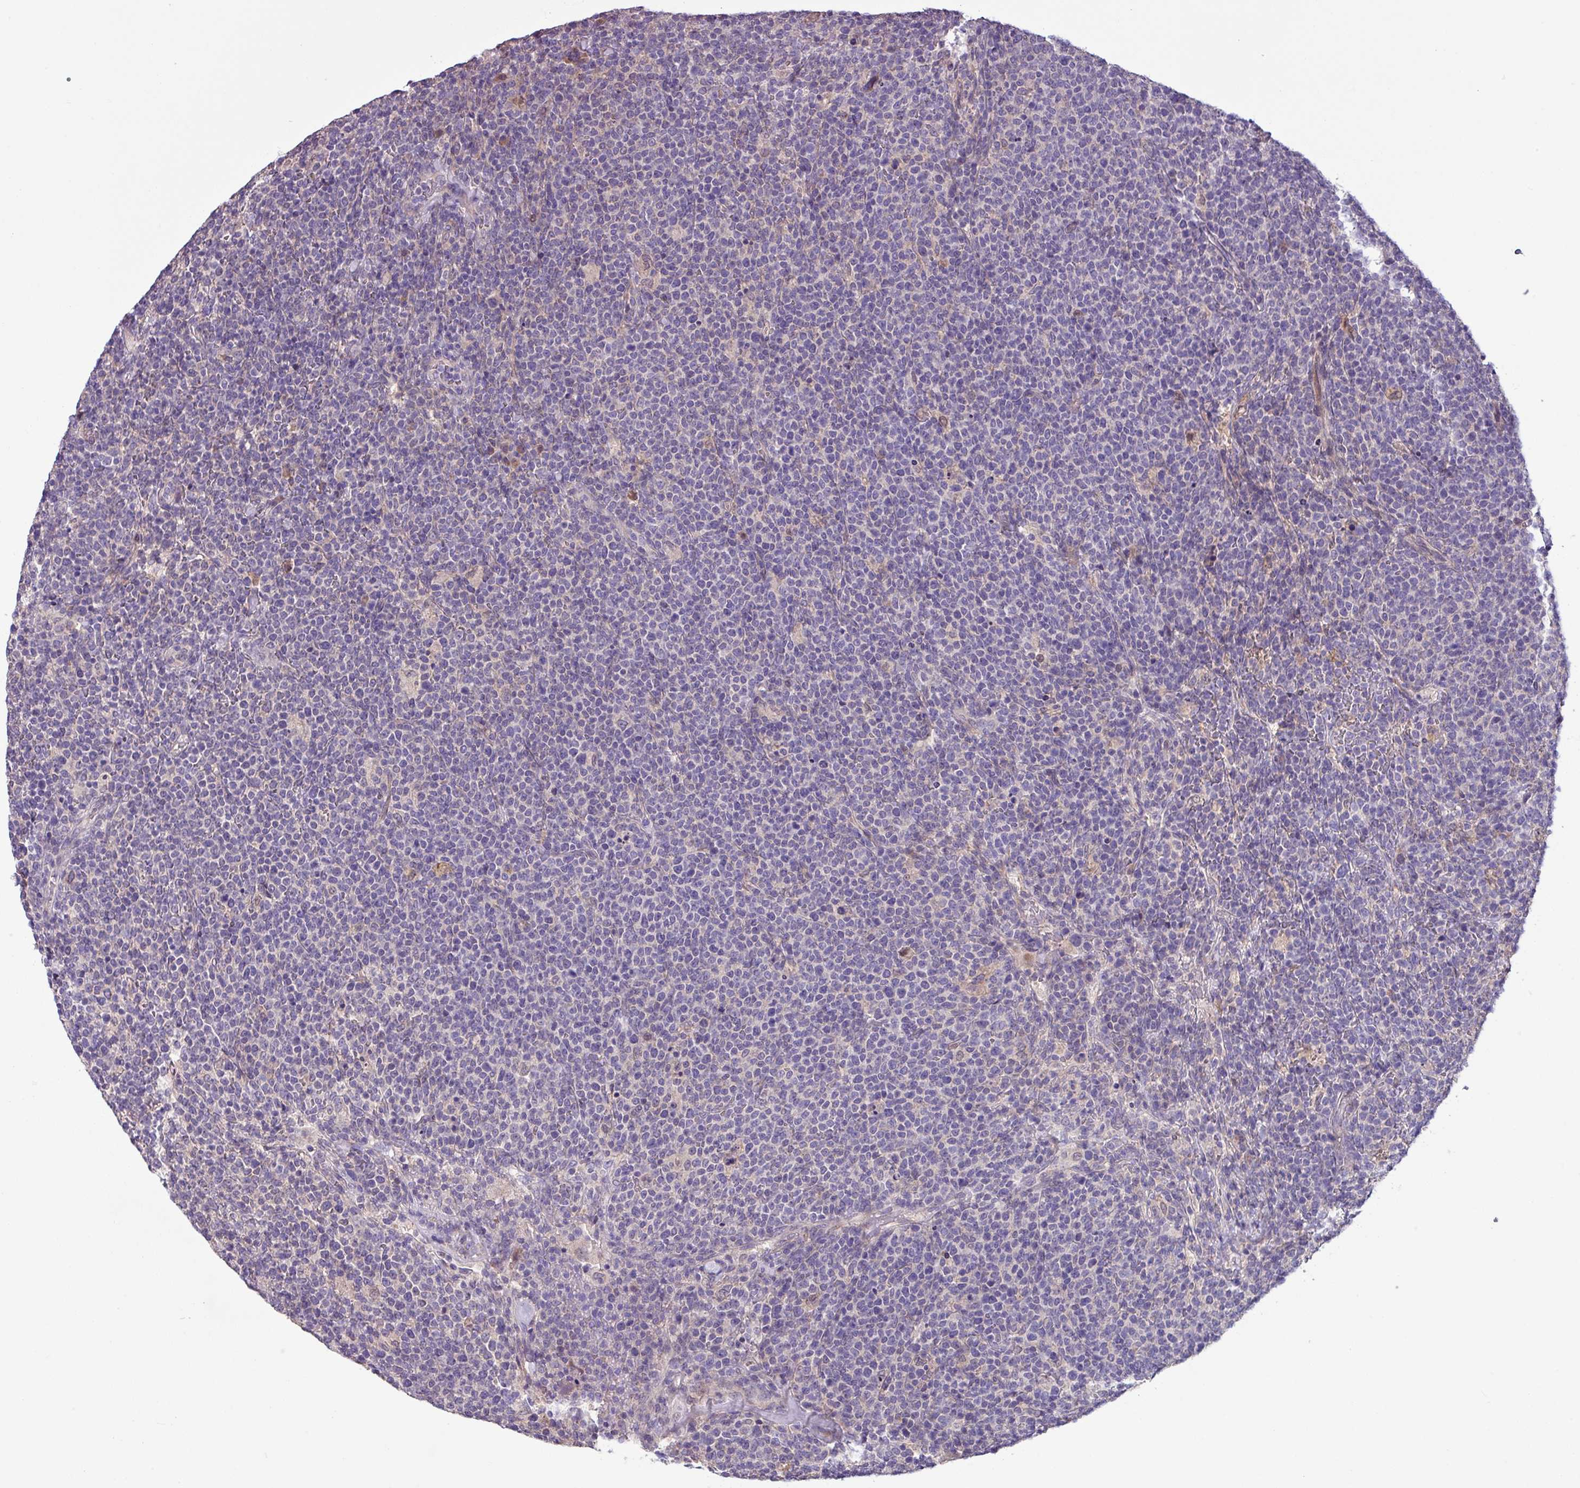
{"staining": {"intensity": "negative", "quantity": "none", "location": "none"}, "tissue": "lymphoma", "cell_type": "Tumor cells", "image_type": "cancer", "snomed": [{"axis": "morphology", "description": "Malignant lymphoma, non-Hodgkin's type, High grade"}, {"axis": "topography", "description": "Lymph node"}], "caption": "Immunohistochemistry of human malignant lymphoma, non-Hodgkin's type (high-grade) exhibits no expression in tumor cells.", "gene": "C20orf27", "patient": {"sex": "male", "age": 61}}